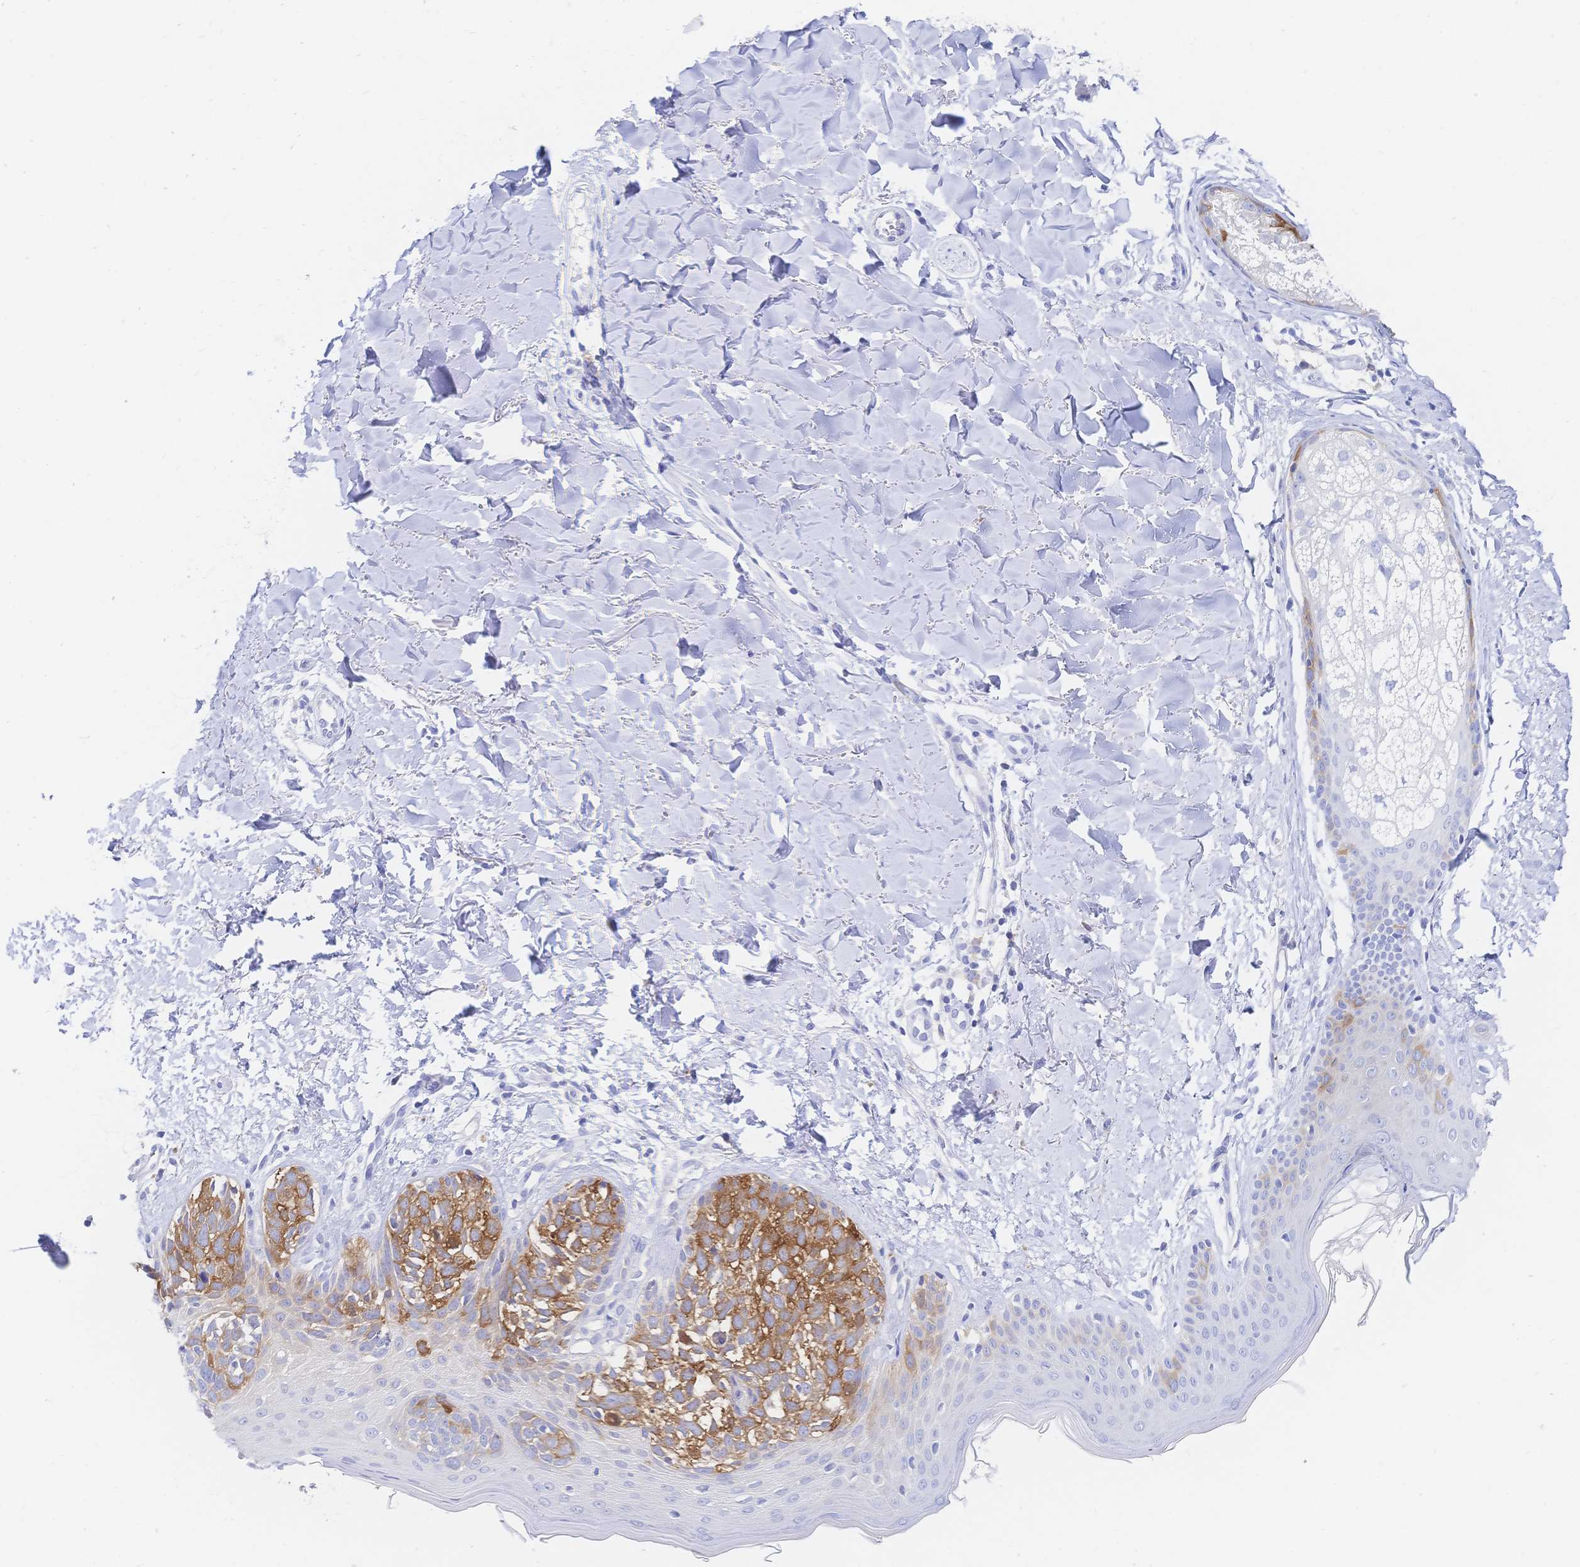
{"staining": {"intensity": "moderate", "quantity": ">75%", "location": "cytoplasmic/membranous"}, "tissue": "skin cancer", "cell_type": "Tumor cells", "image_type": "cancer", "snomed": [{"axis": "morphology", "description": "Basal cell carcinoma"}, {"axis": "topography", "description": "Skin"}], "caption": "This histopathology image shows immunohistochemistry staining of human basal cell carcinoma (skin), with medium moderate cytoplasmic/membranous positivity in approximately >75% of tumor cells.", "gene": "RRM1", "patient": {"sex": "female", "age": 45}}